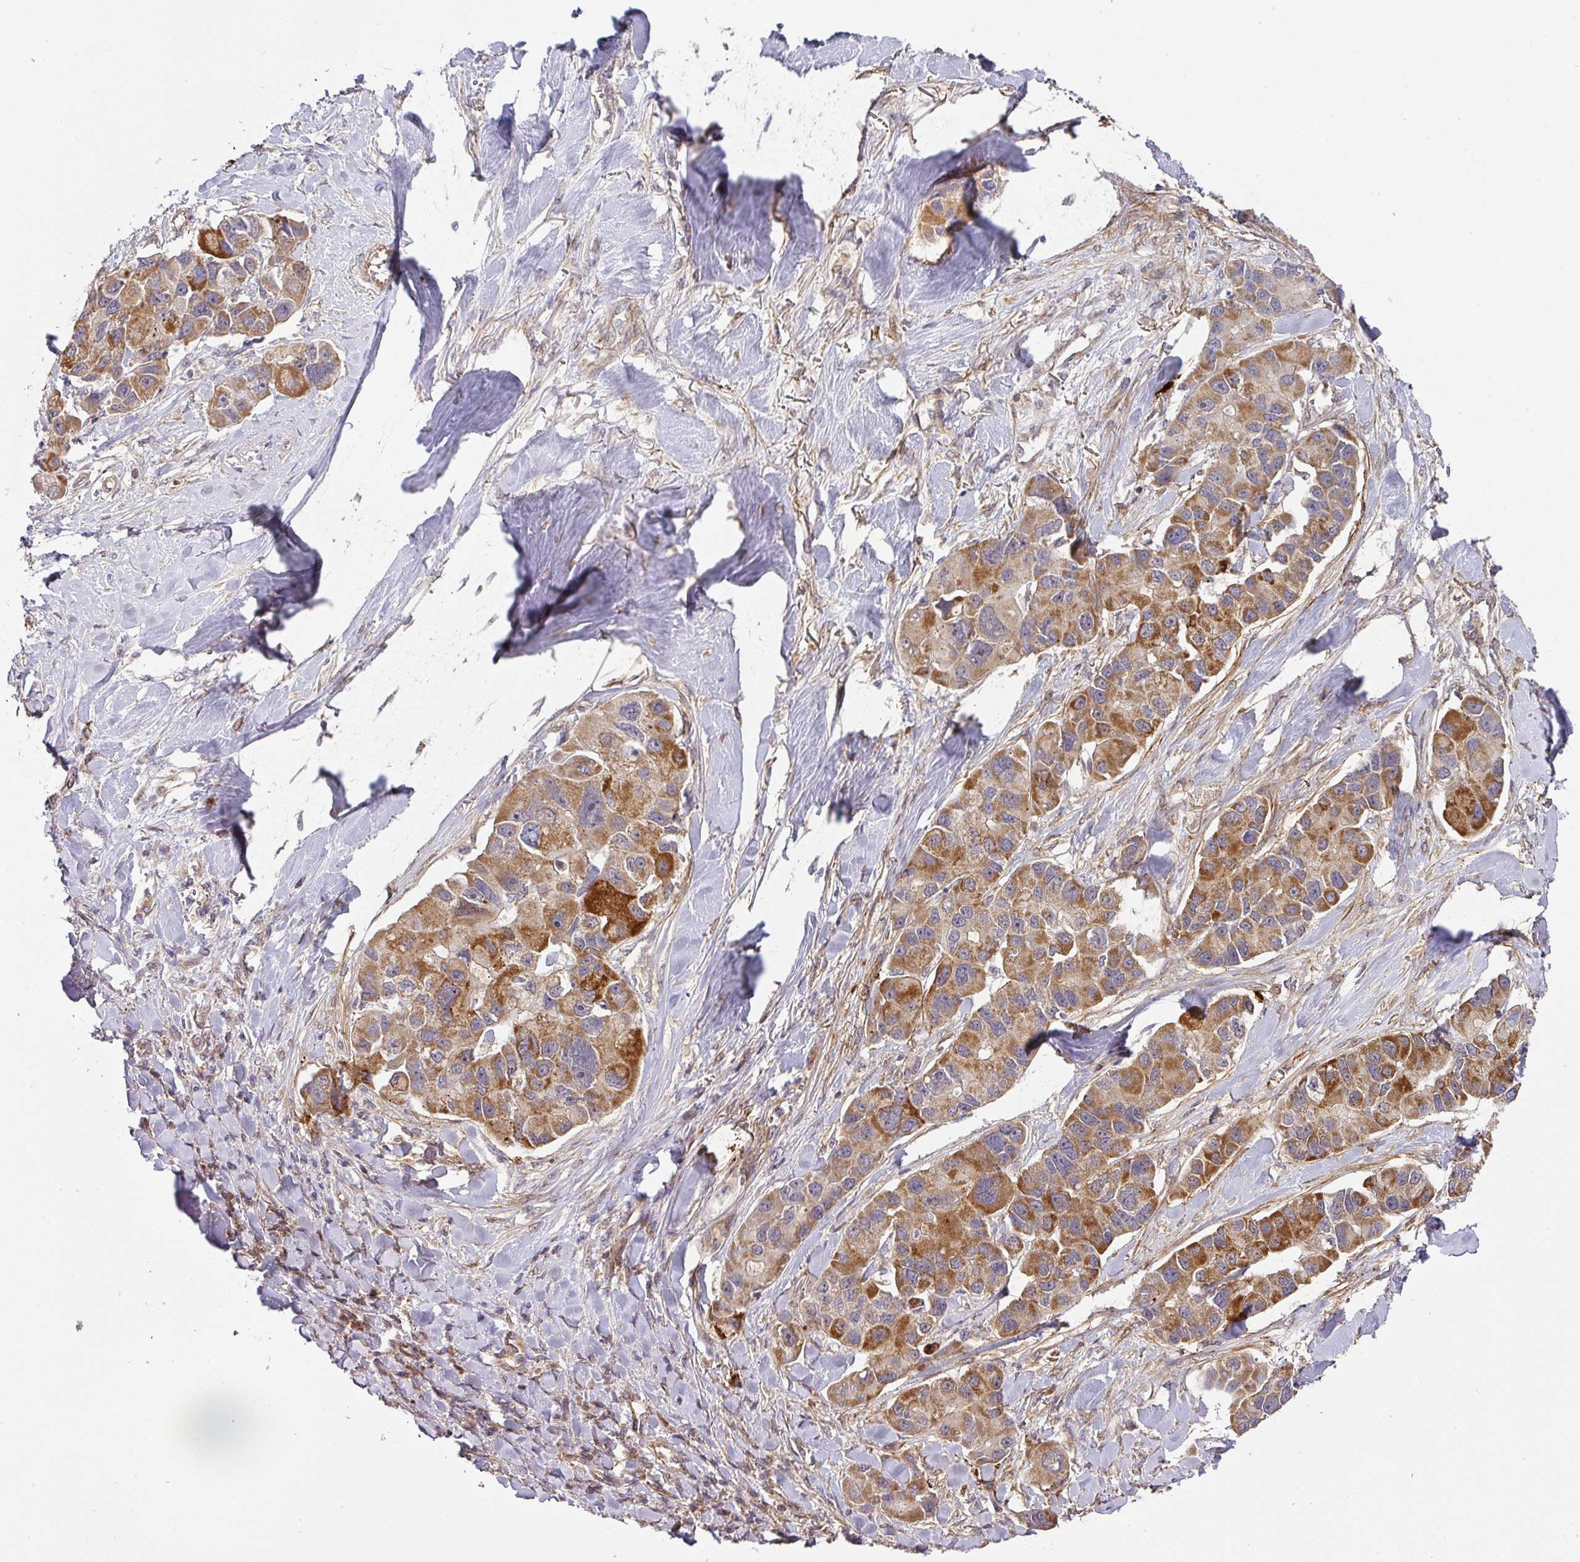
{"staining": {"intensity": "moderate", "quantity": ">75%", "location": "cytoplasmic/membranous"}, "tissue": "lung cancer", "cell_type": "Tumor cells", "image_type": "cancer", "snomed": [{"axis": "morphology", "description": "Adenocarcinoma, NOS"}, {"axis": "topography", "description": "Lung"}], "caption": "Protein expression analysis of human adenocarcinoma (lung) reveals moderate cytoplasmic/membranous positivity in approximately >75% of tumor cells. The staining was performed using DAB to visualize the protein expression in brown, while the nuclei were stained in blue with hematoxylin (Magnification: 20x).", "gene": "STK35", "patient": {"sex": "female", "age": 54}}